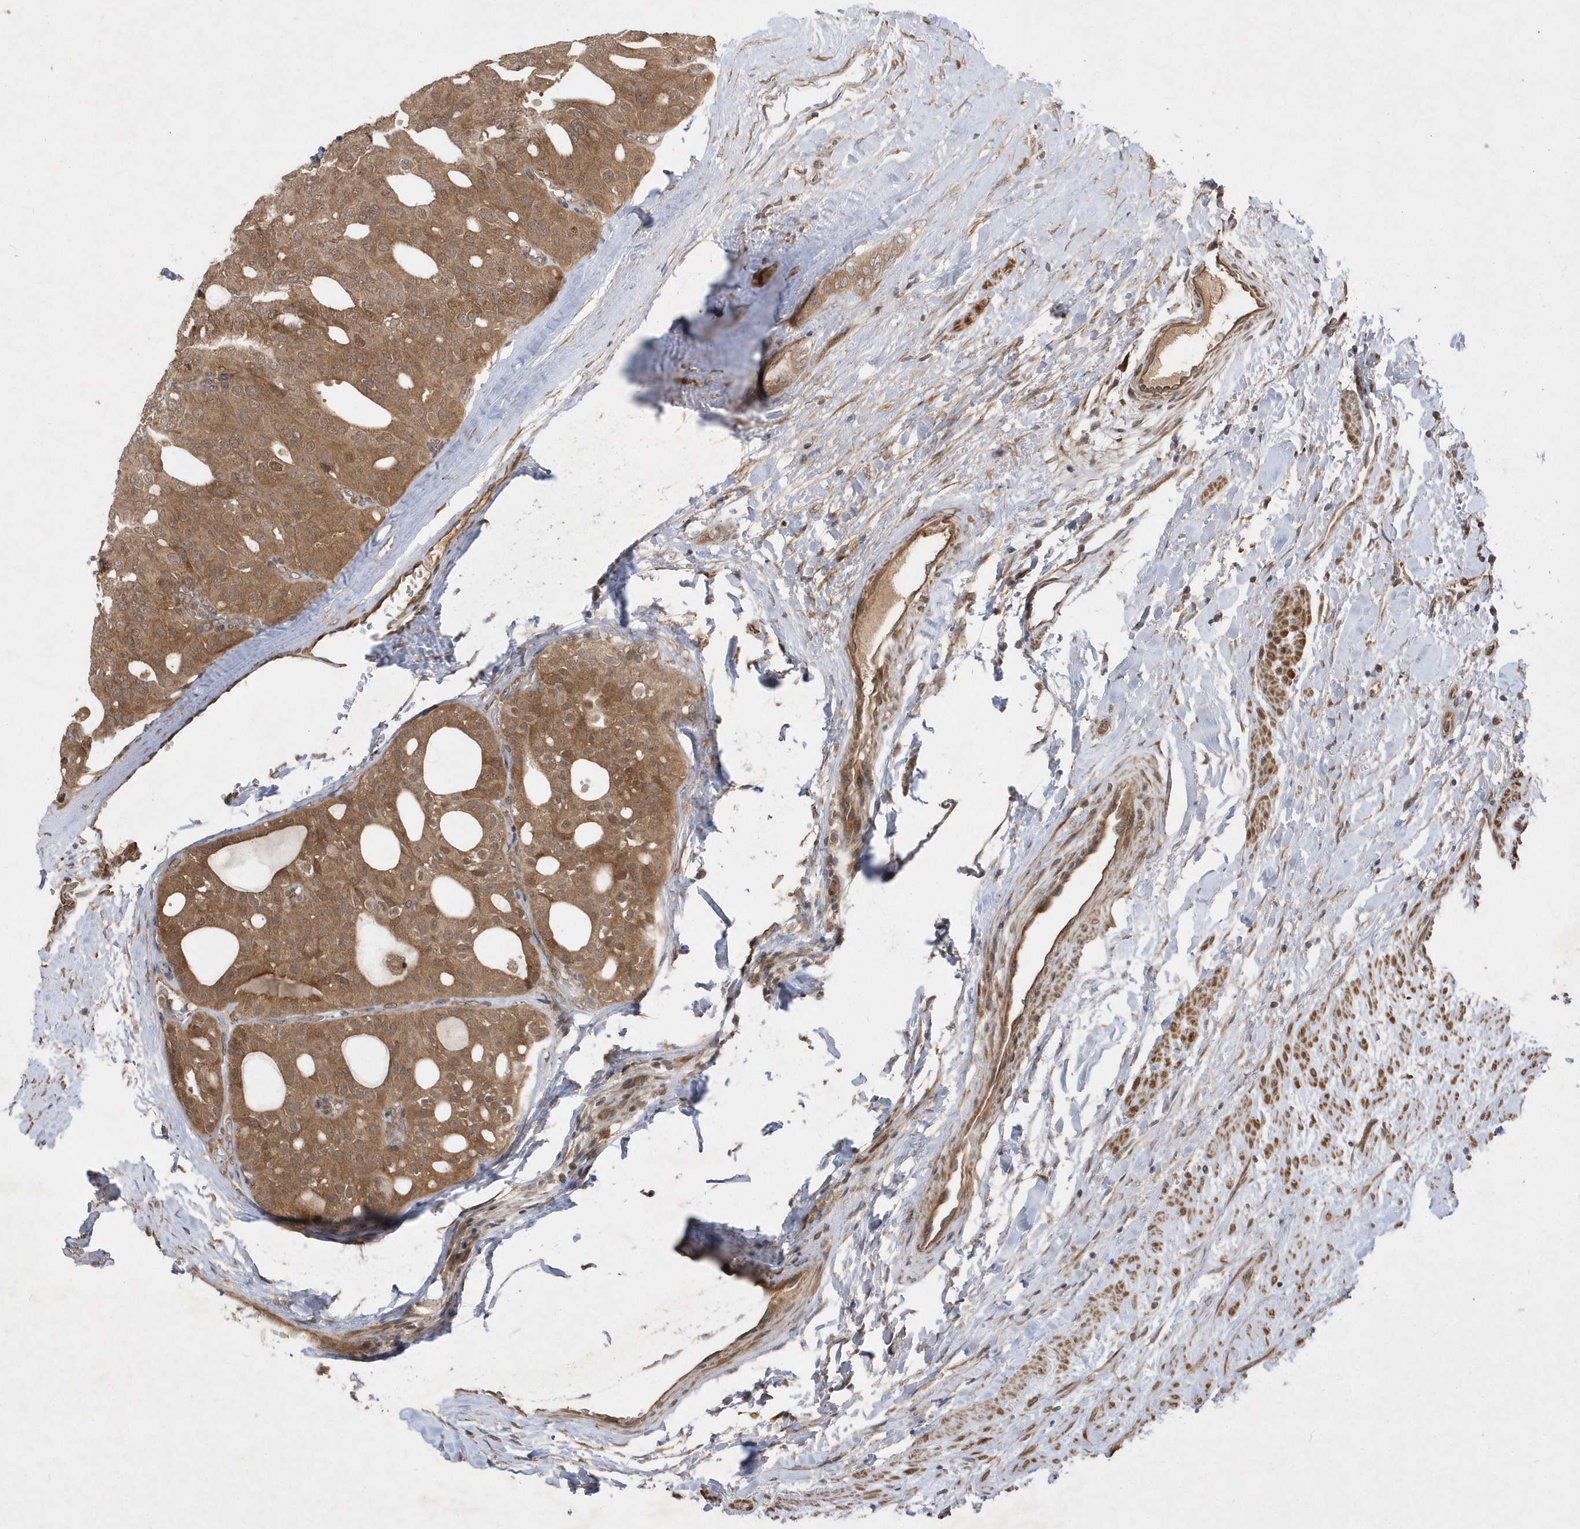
{"staining": {"intensity": "moderate", "quantity": ">75%", "location": "cytoplasmic/membranous,nuclear"}, "tissue": "thyroid cancer", "cell_type": "Tumor cells", "image_type": "cancer", "snomed": [{"axis": "morphology", "description": "Follicular adenoma carcinoma, NOS"}, {"axis": "topography", "description": "Thyroid gland"}], "caption": "Immunohistochemical staining of thyroid follicular adenoma carcinoma displays moderate cytoplasmic/membranous and nuclear protein staining in approximately >75% of tumor cells.", "gene": "GFM2", "patient": {"sex": "male", "age": 75}}